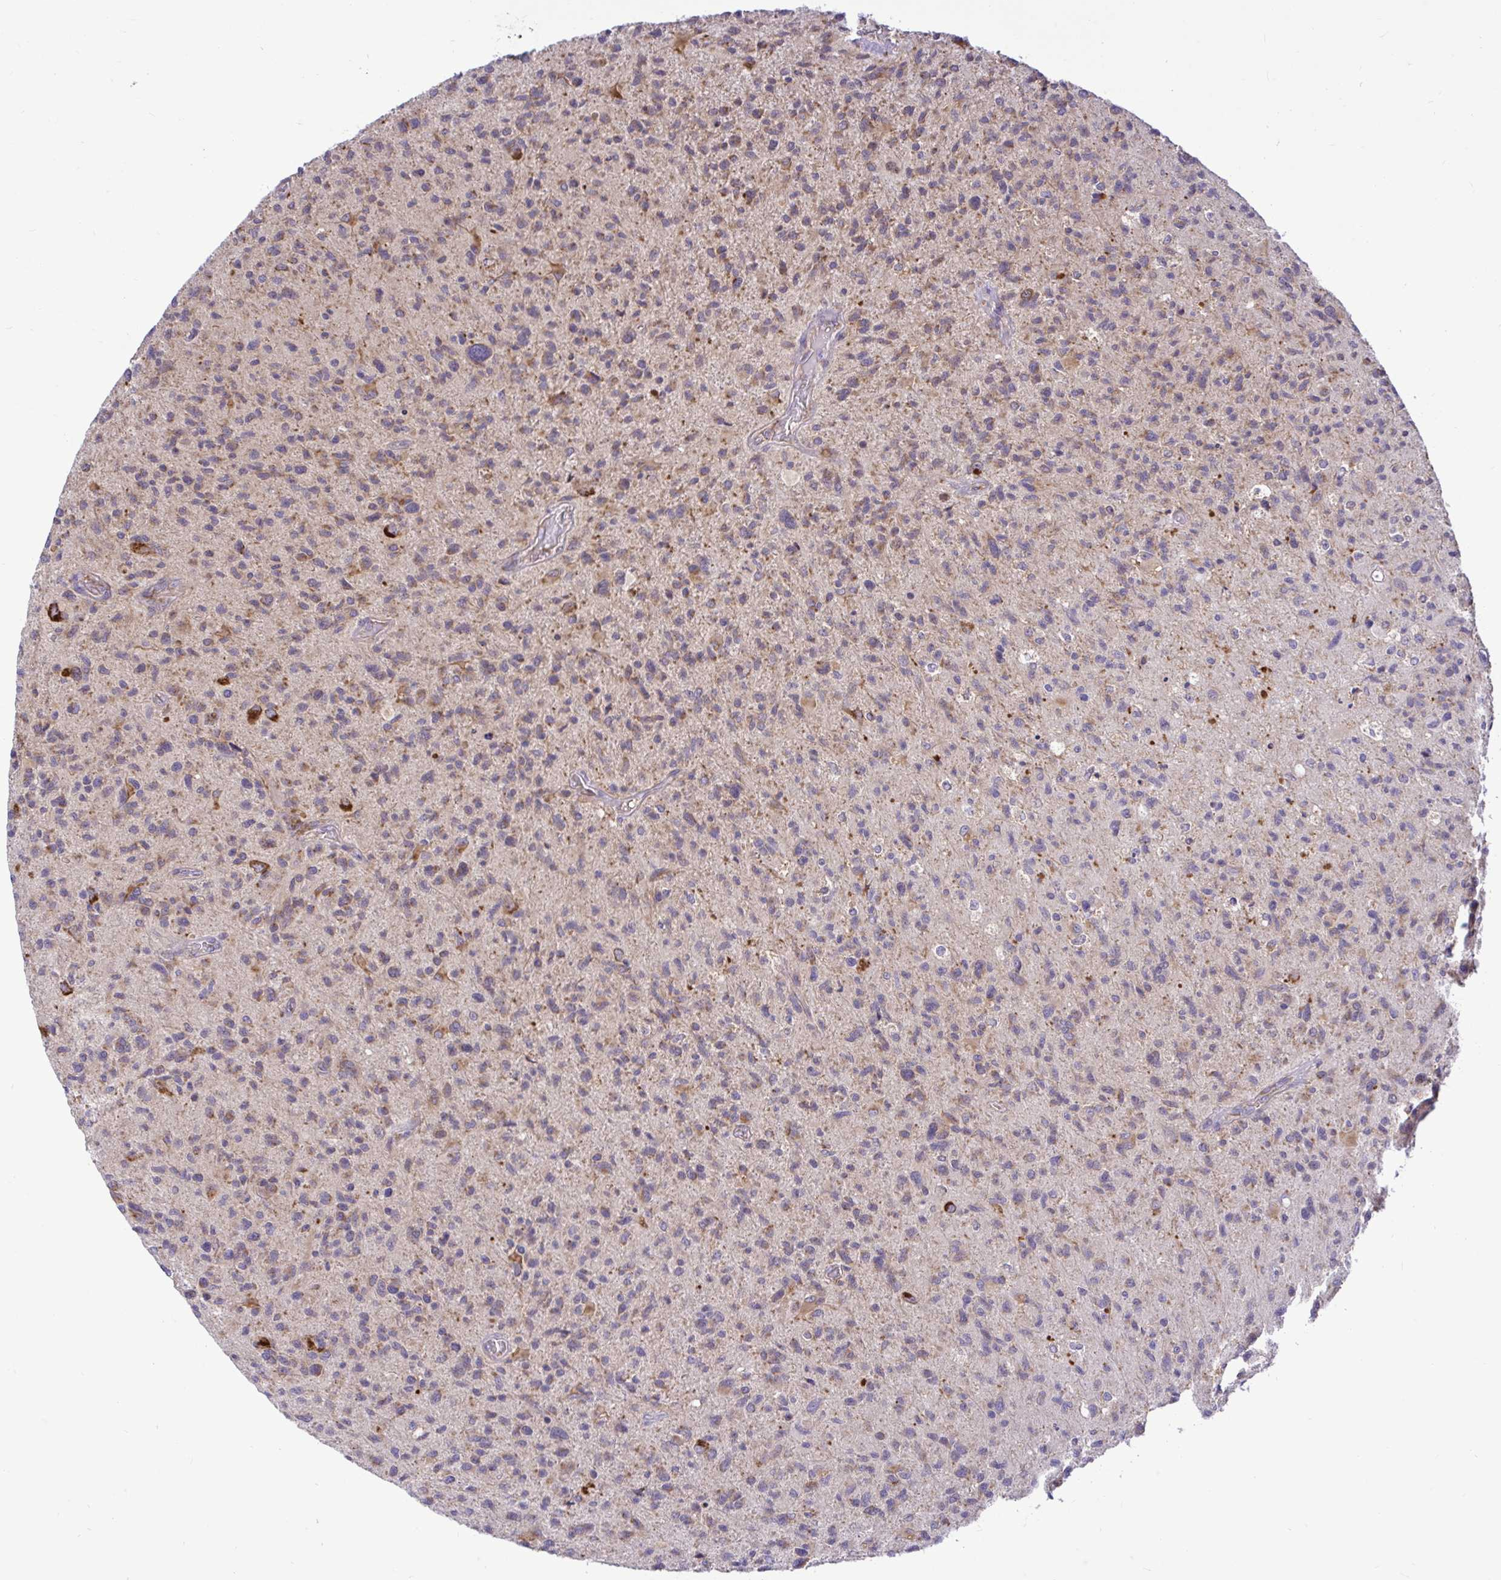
{"staining": {"intensity": "weak", "quantity": "25%-75%", "location": "cytoplasmic/membranous"}, "tissue": "glioma", "cell_type": "Tumor cells", "image_type": "cancer", "snomed": [{"axis": "morphology", "description": "Glioma, malignant, High grade"}, {"axis": "topography", "description": "Brain"}], "caption": "High-grade glioma (malignant) stained with a protein marker demonstrates weak staining in tumor cells.", "gene": "VTI1B", "patient": {"sex": "female", "age": 70}}